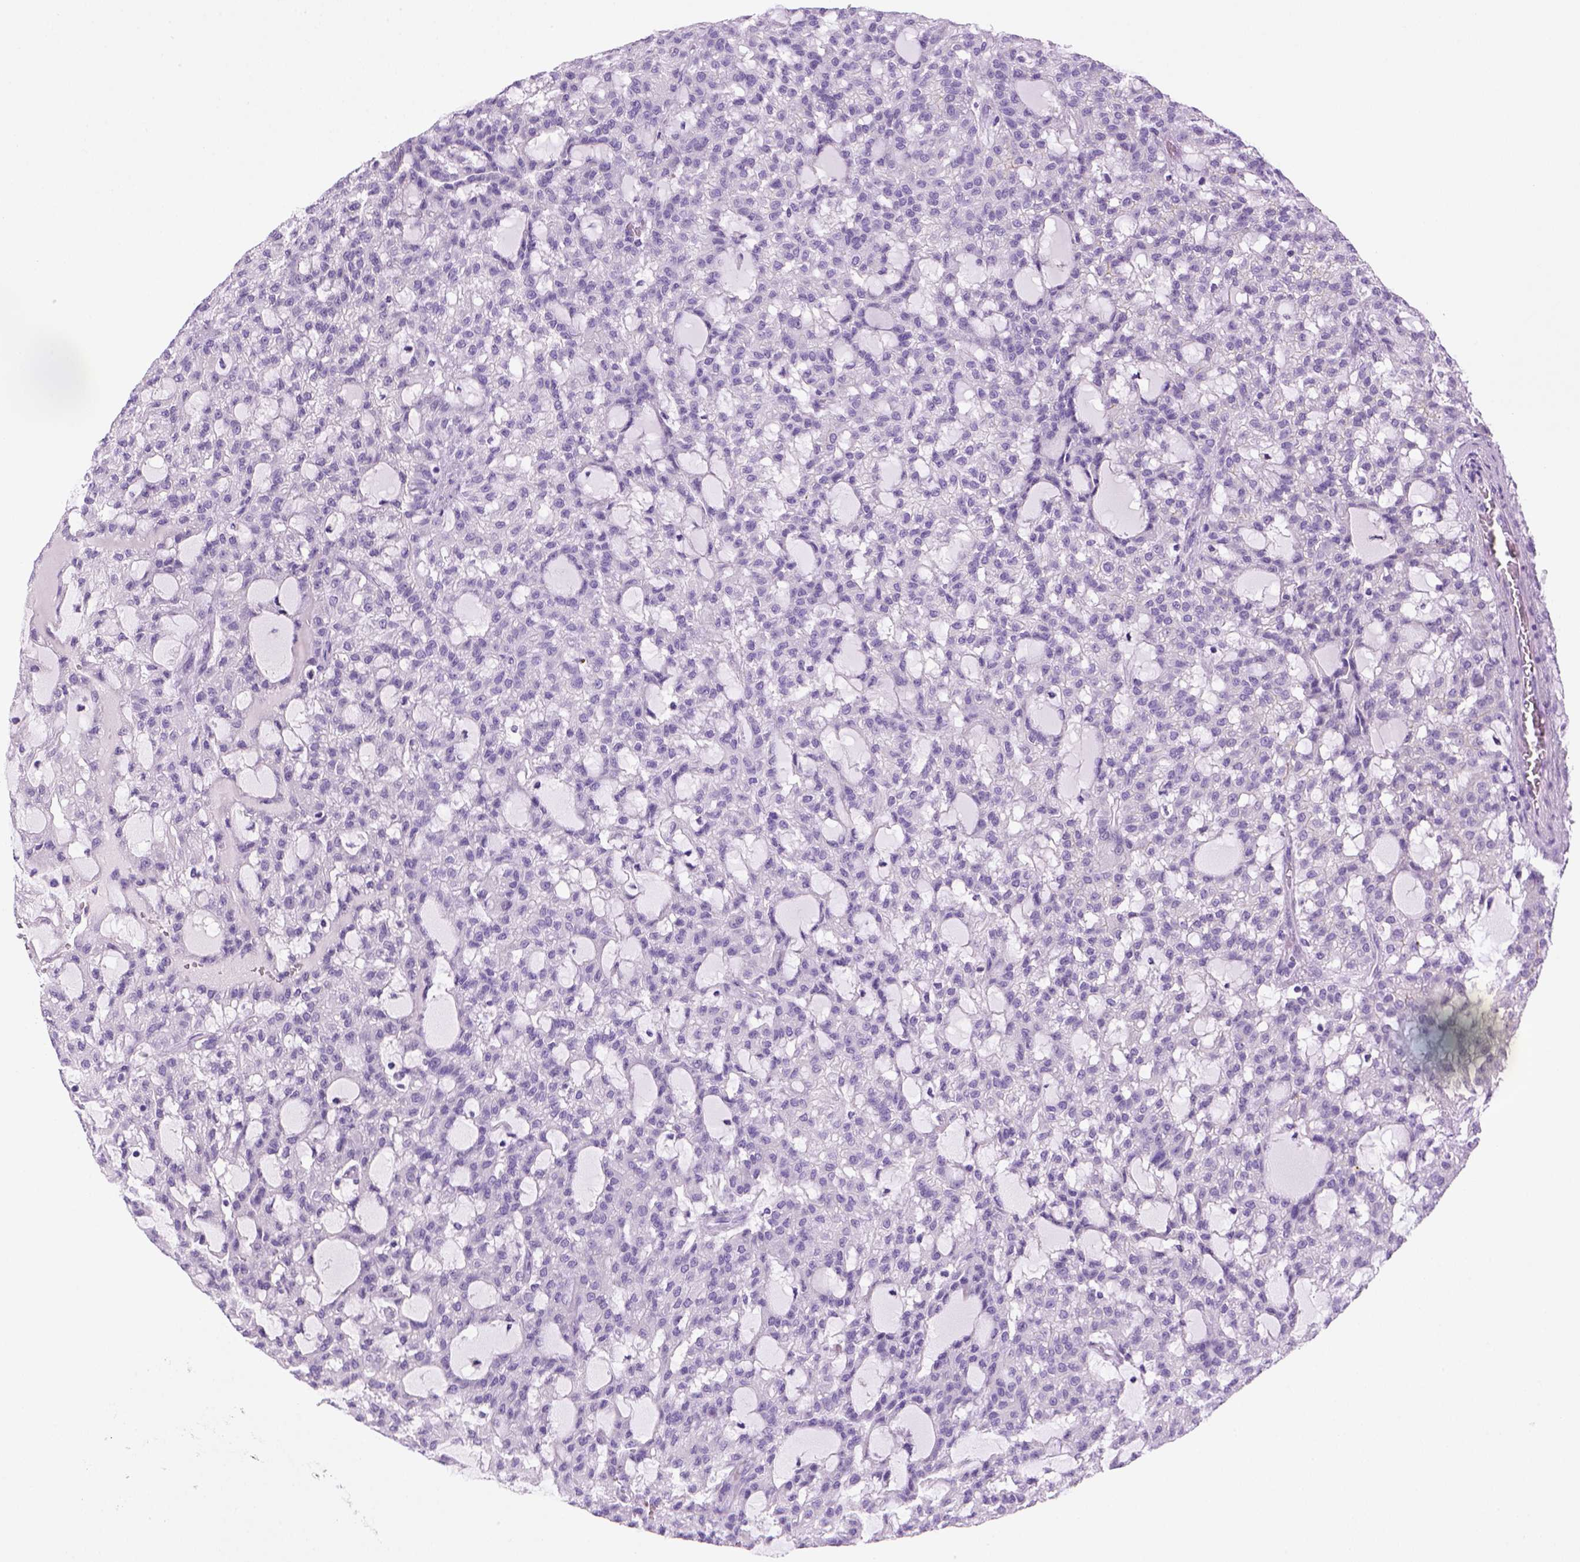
{"staining": {"intensity": "negative", "quantity": "none", "location": "none"}, "tissue": "renal cancer", "cell_type": "Tumor cells", "image_type": "cancer", "snomed": [{"axis": "morphology", "description": "Adenocarcinoma, NOS"}, {"axis": "topography", "description": "Kidney"}], "caption": "The immunohistochemistry image has no significant staining in tumor cells of adenocarcinoma (renal) tissue.", "gene": "SGCG", "patient": {"sex": "male", "age": 63}}